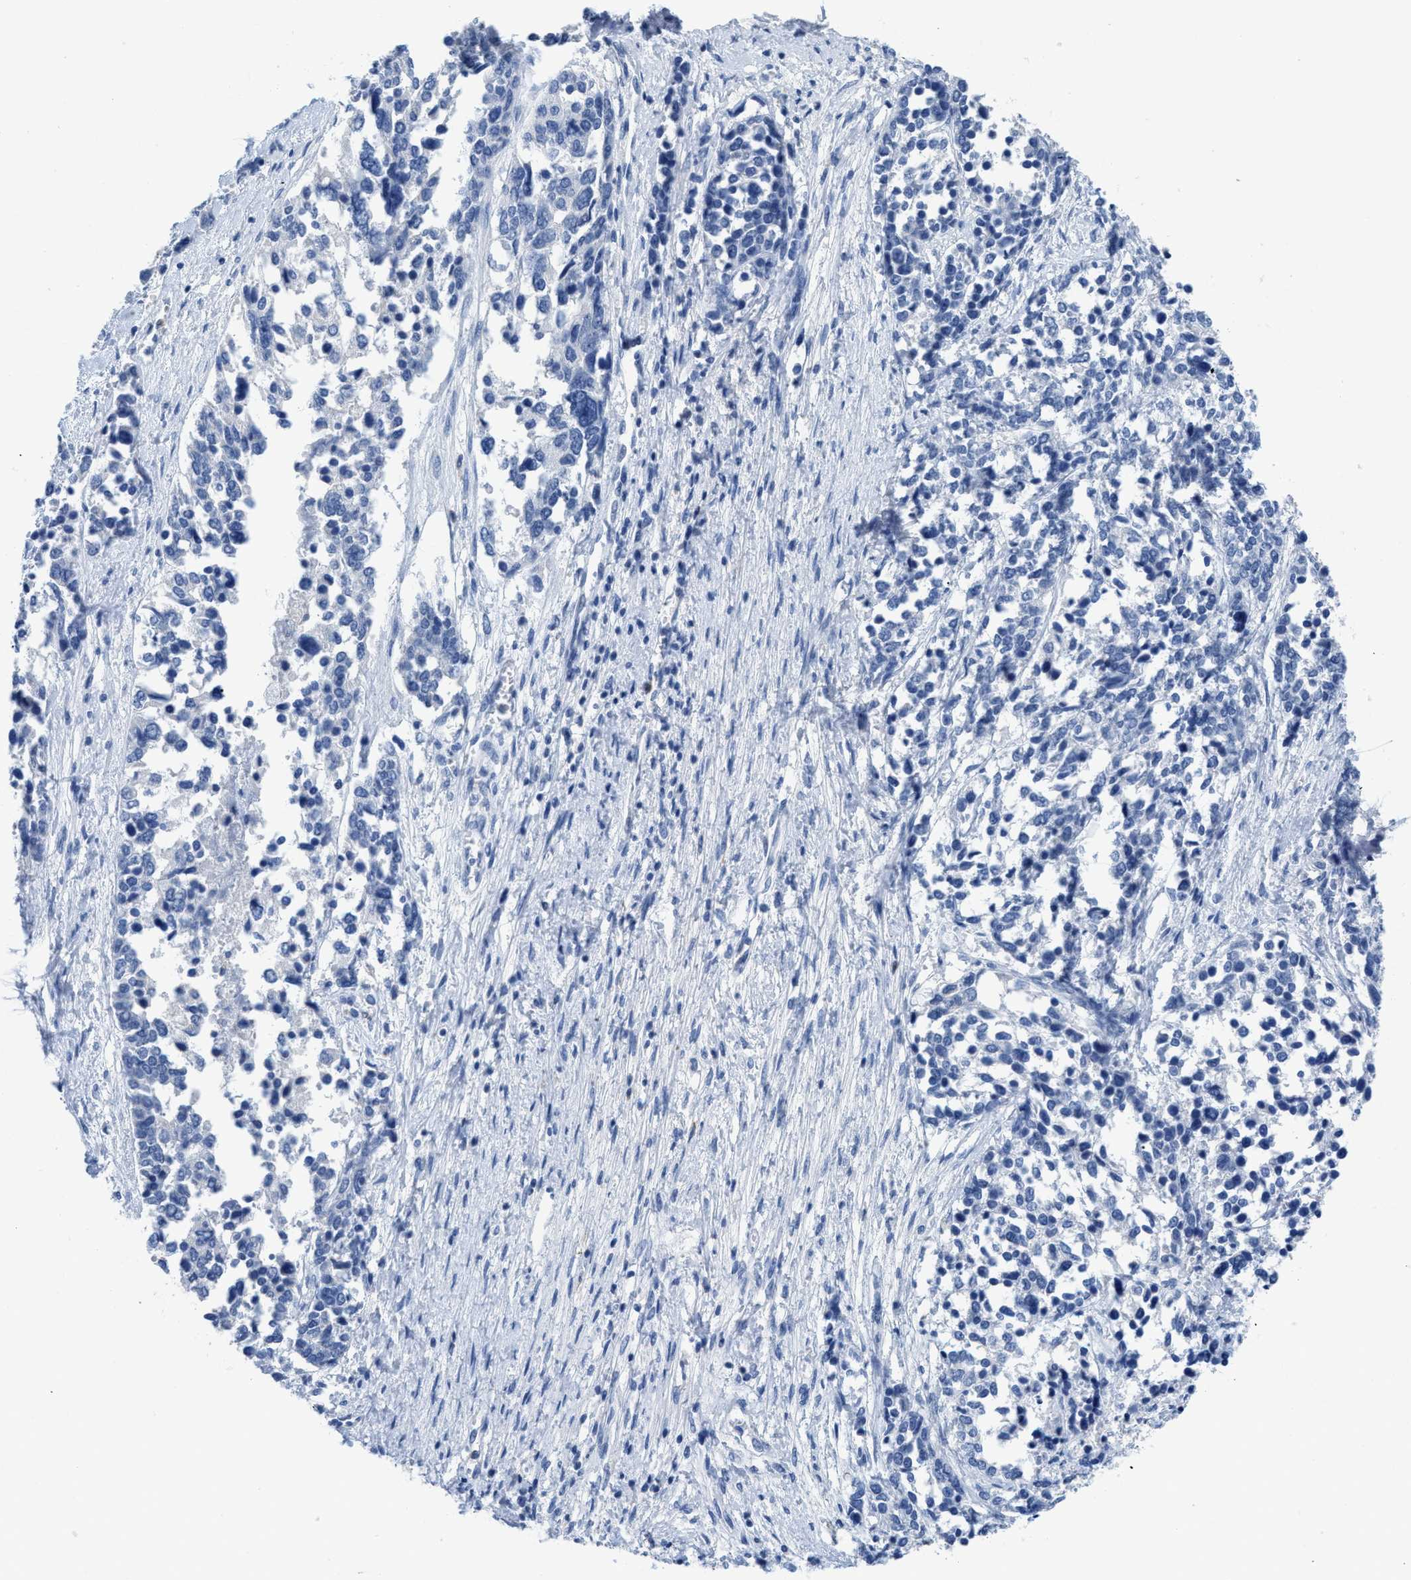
{"staining": {"intensity": "negative", "quantity": "none", "location": "none"}, "tissue": "ovarian cancer", "cell_type": "Tumor cells", "image_type": "cancer", "snomed": [{"axis": "morphology", "description": "Cystadenocarcinoma, serous, NOS"}, {"axis": "topography", "description": "Ovary"}], "caption": "This is an immunohistochemistry (IHC) histopathology image of serous cystadenocarcinoma (ovarian). There is no positivity in tumor cells.", "gene": "CR1", "patient": {"sex": "female", "age": 44}}